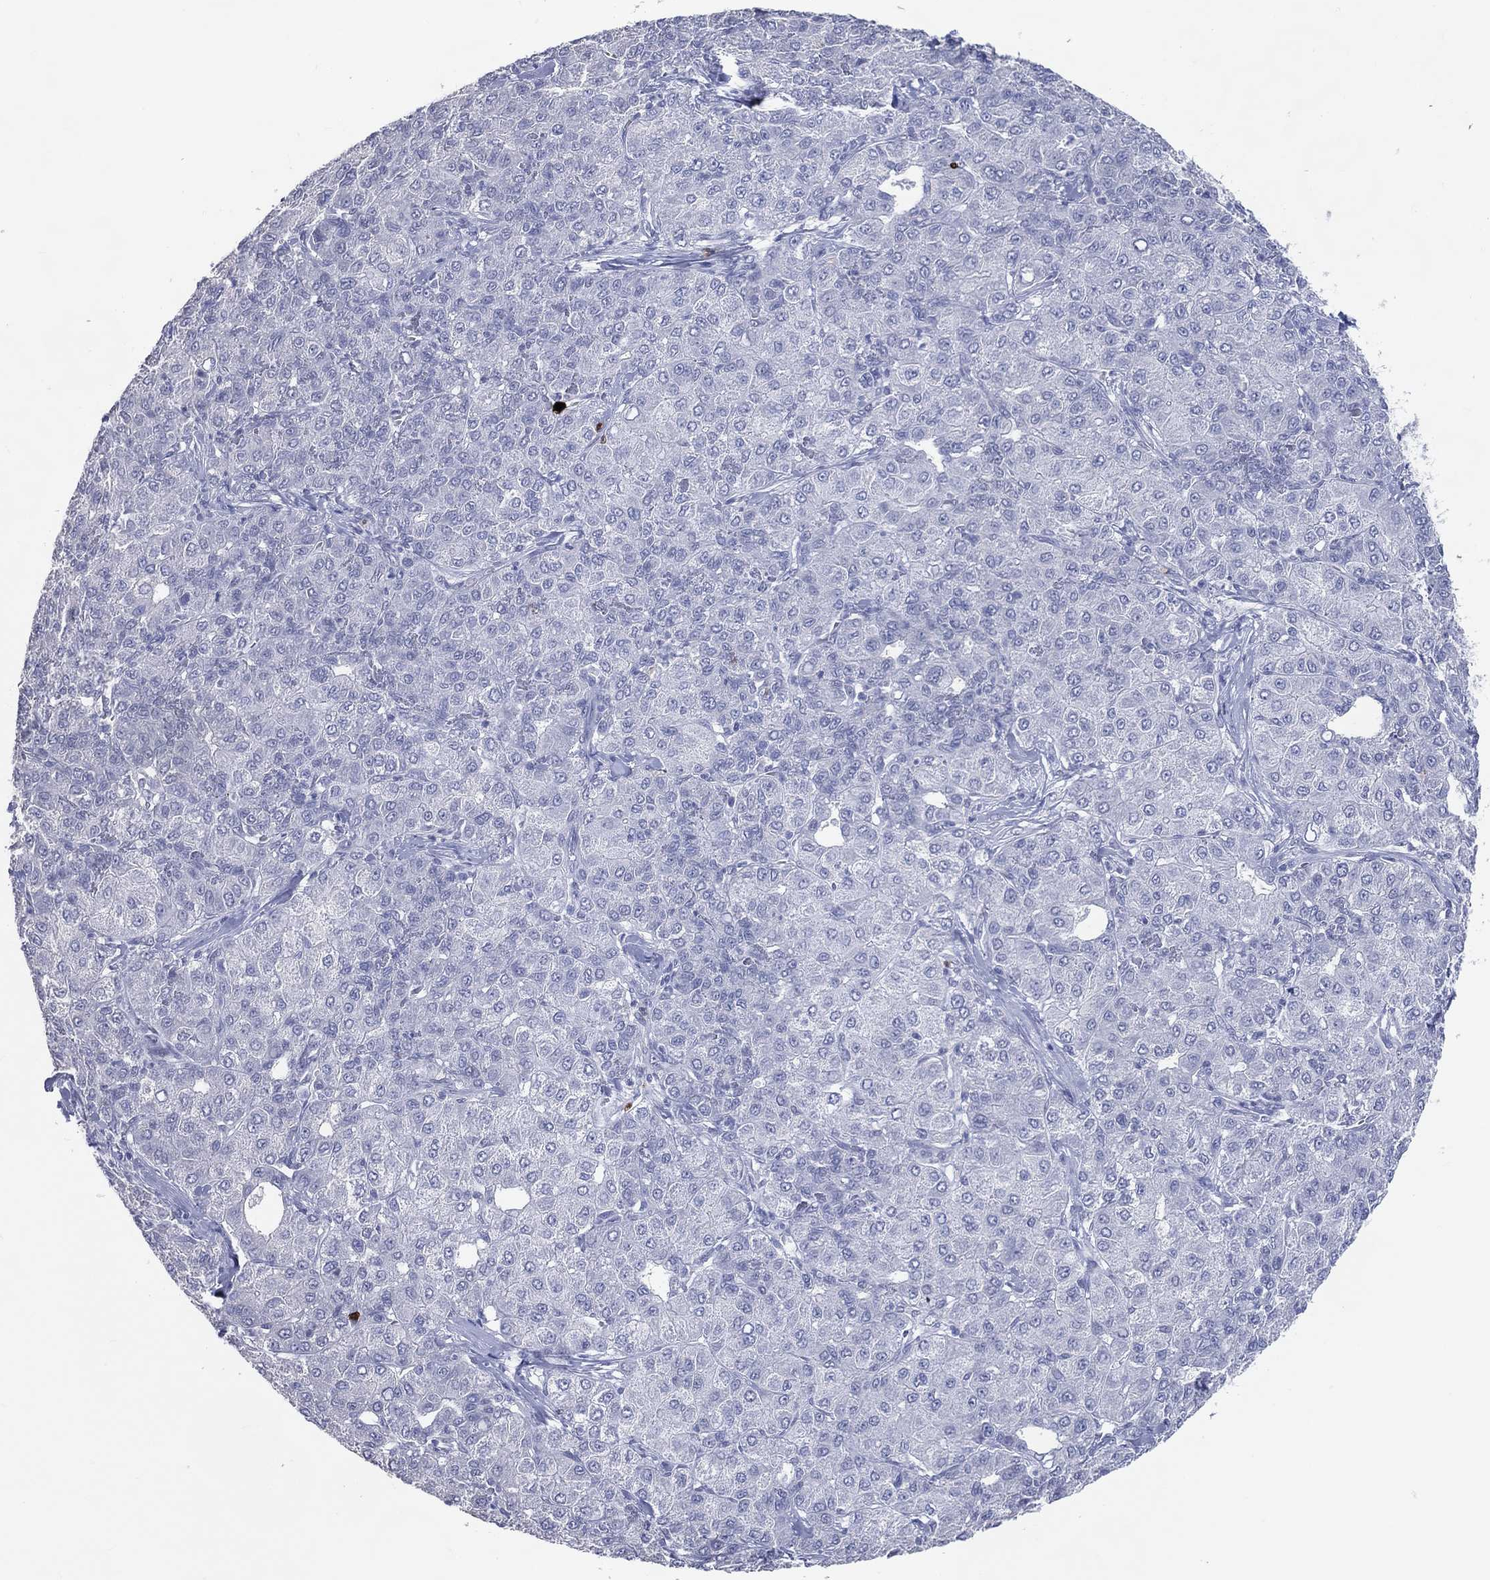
{"staining": {"intensity": "negative", "quantity": "none", "location": "none"}, "tissue": "liver cancer", "cell_type": "Tumor cells", "image_type": "cancer", "snomed": [{"axis": "morphology", "description": "Carcinoma, Hepatocellular, NOS"}, {"axis": "topography", "description": "Liver"}], "caption": "Immunohistochemistry (IHC) of liver cancer demonstrates no expression in tumor cells.", "gene": "CFAP58", "patient": {"sex": "male", "age": 65}}